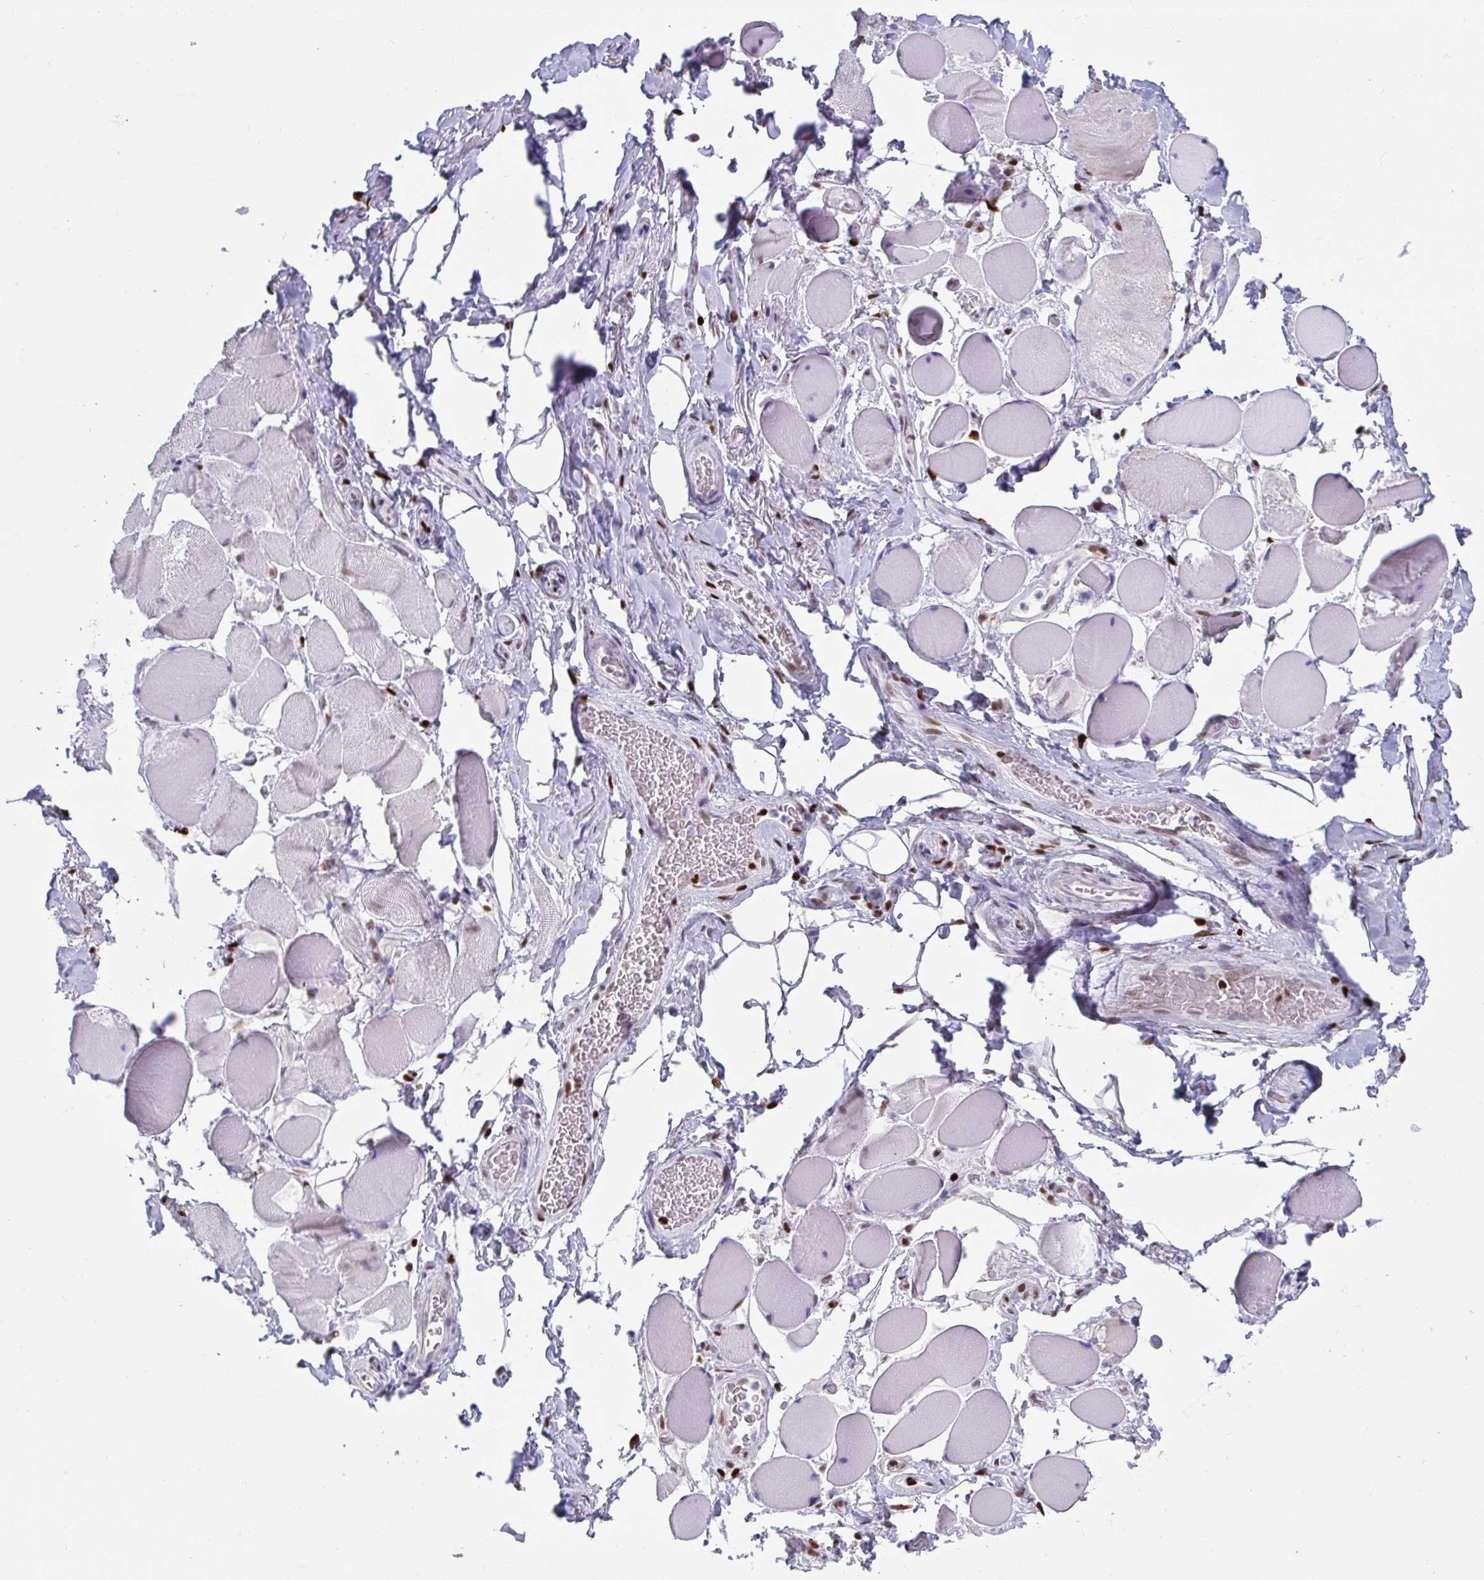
{"staining": {"intensity": "negative", "quantity": "none", "location": "none"}, "tissue": "skeletal muscle", "cell_type": "Myocytes", "image_type": "normal", "snomed": [{"axis": "morphology", "description": "Normal tissue, NOS"}, {"axis": "topography", "description": "Skeletal muscle"}, {"axis": "topography", "description": "Anal"}, {"axis": "topography", "description": "Peripheral nerve tissue"}], "caption": "High power microscopy histopathology image of an IHC image of benign skeletal muscle, revealing no significant expression in myocytes. Brightfield microscopy of immunohistochemistry stained with DAB (3,3'-diaminobenzidine) (brown) and hematoxylin (blue), captured at high magnification.", "gene": "ZNF586", "patient": {"sex": "male", "age": 53}}